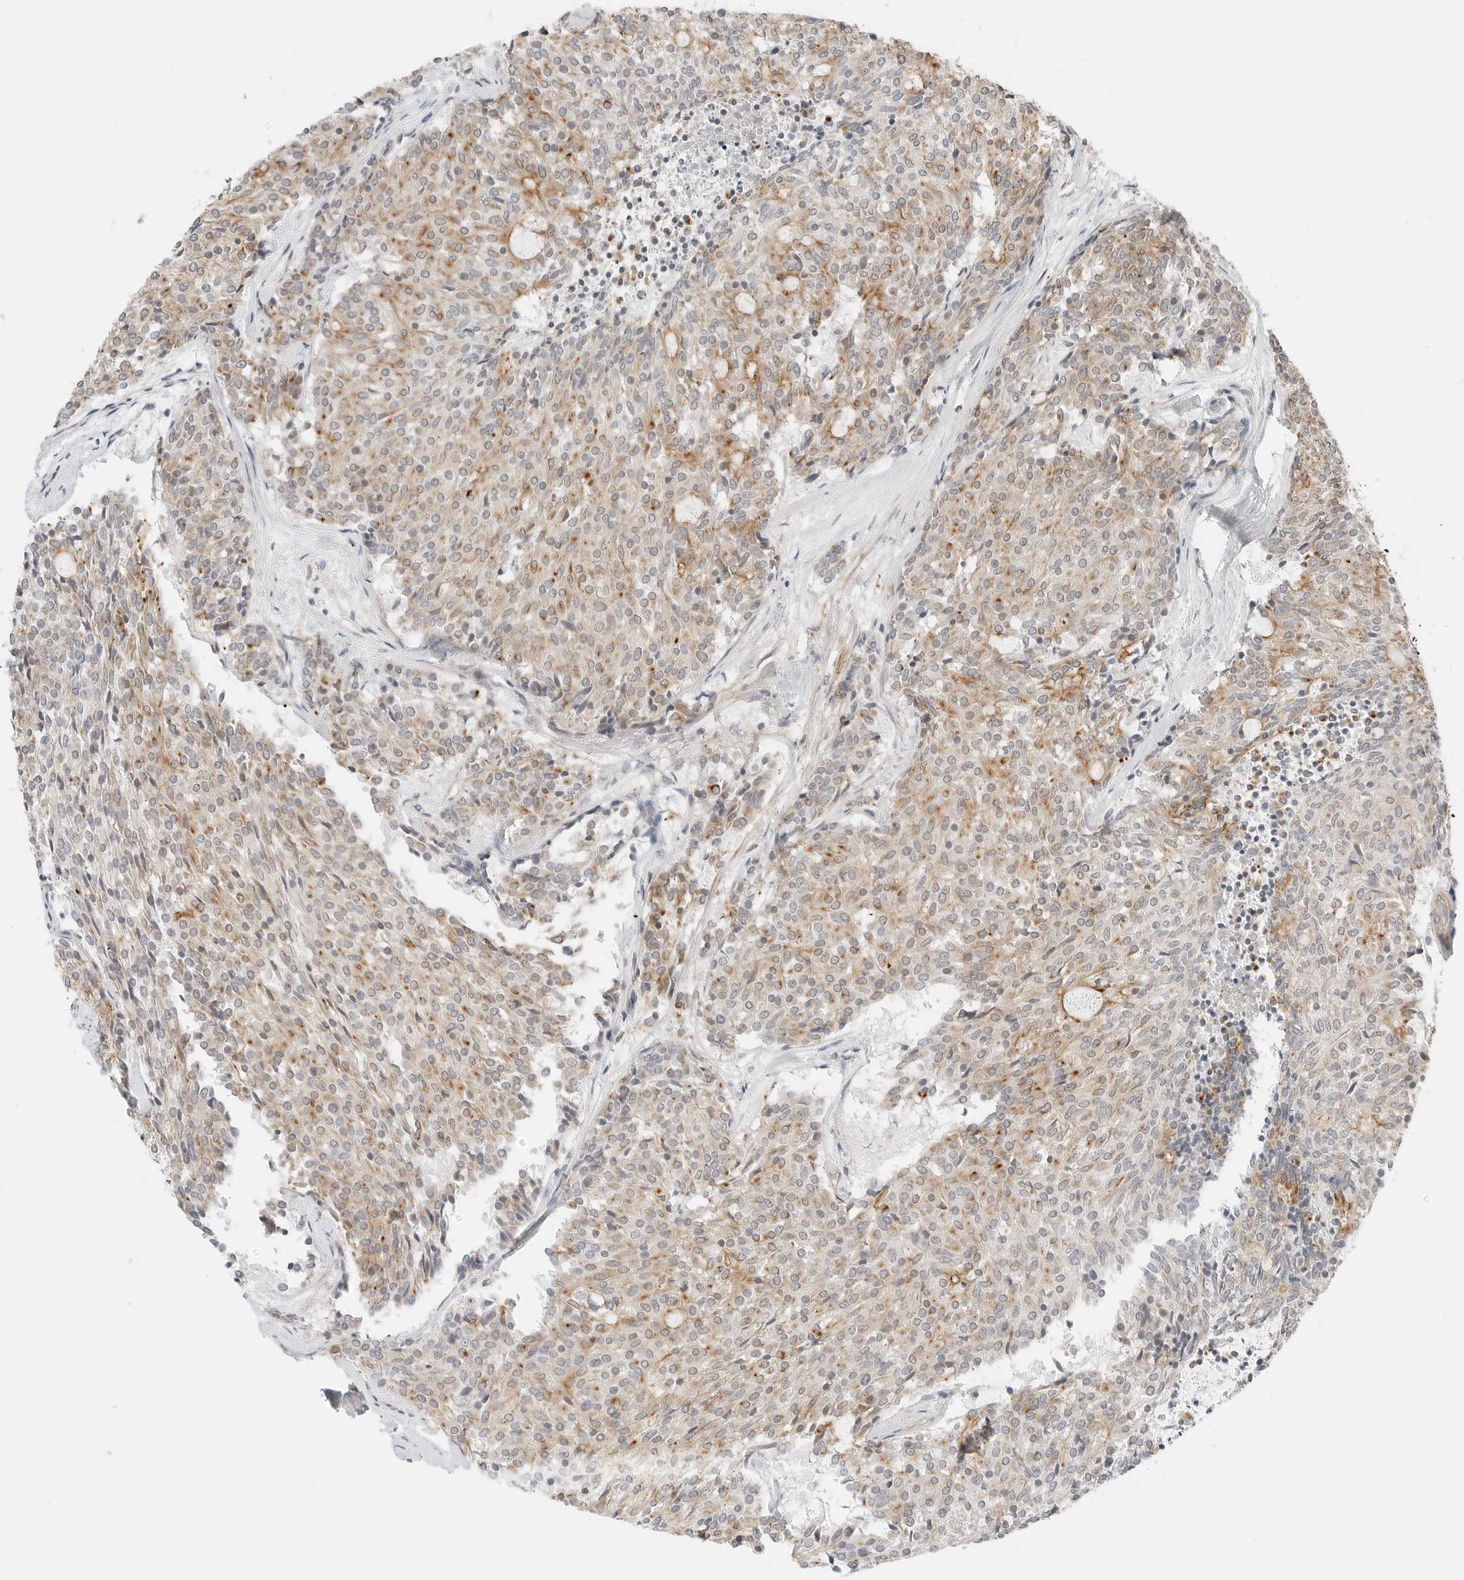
{"staining": {"intensity": "moderate", "quantity": "<25%", "location": "cytoplasmic/membranous"}, "tissue": "carcinoid", "cell_type": "Tumor cells", "image_type": "cancer", "snomed": [{"axis": "morphology", "description": "Carcinoid, malignant, NOS"}, {"axis": "topography", "description": "Pancreas"}], "caption": "Protein staining of carcinoid (malignant) tissue displays moderate cytoplasmic/membranous positivity in about <25% of tumor cells.", "gene": "IQCC", "patient": {"sex": "female", "age": 54}}